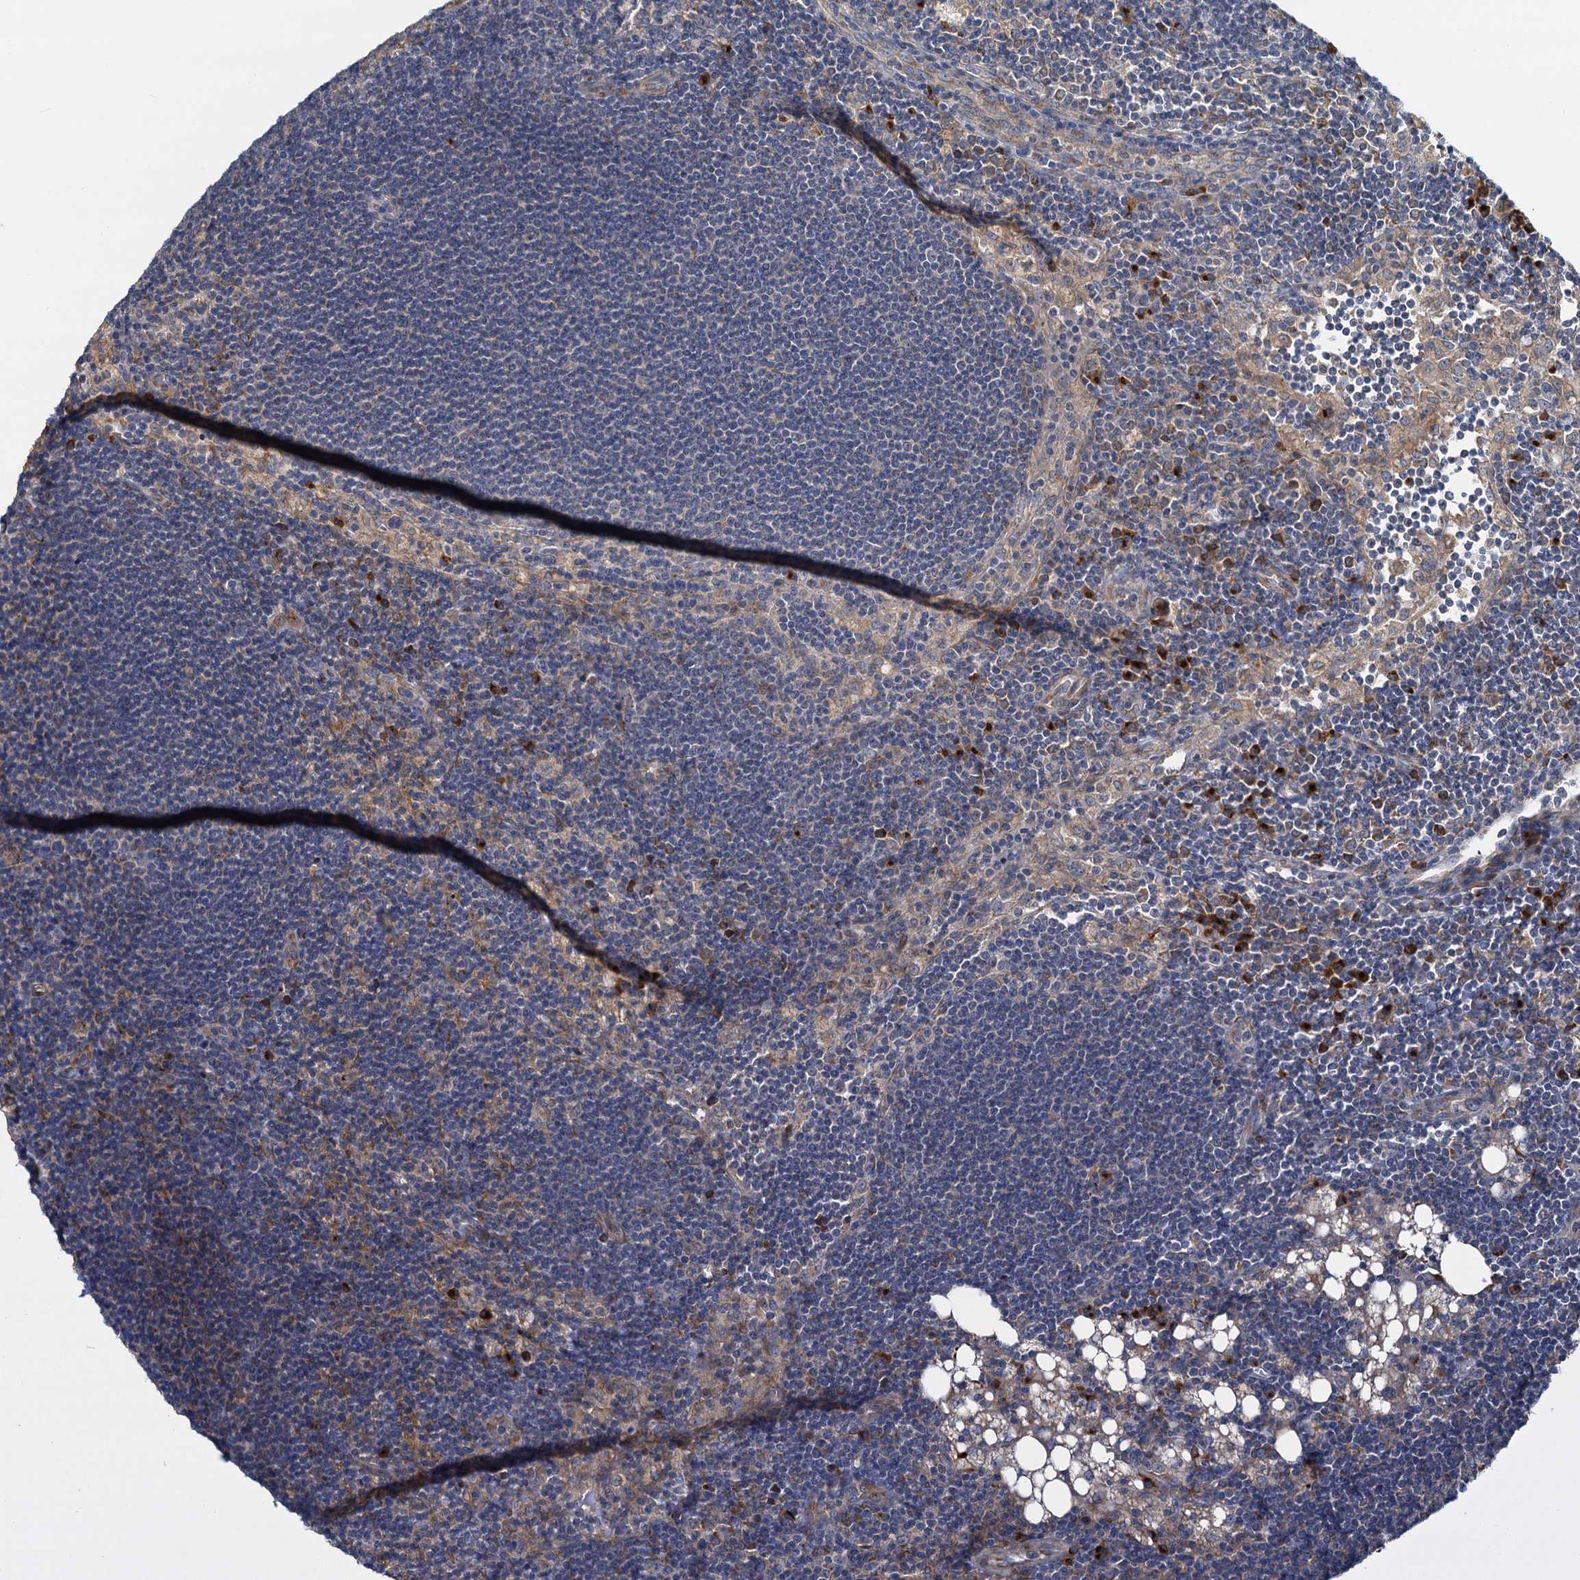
{"staining": {"intensity": "strong", "quantity": "<25%", "location": "cytoplasmic/membranous"}, "tissue": "lymph node", "cell_type": "Non-germinal center cells", "image_type": "normal", "snomed": [{"axis": "morphology", "description": "Normal tissue, NOS"}, {"axis": "topography", "description": "Lymph node"}], "caption": "Immunohistochemistry (IHC) (DAB) staining of benign lymph node shows strong cytoplasmic/membranous protein positivity in approximately <25% of non-germinal center cells.", "gene": "NKAPD1", "patient": {"sex": "male", "age": 24}}